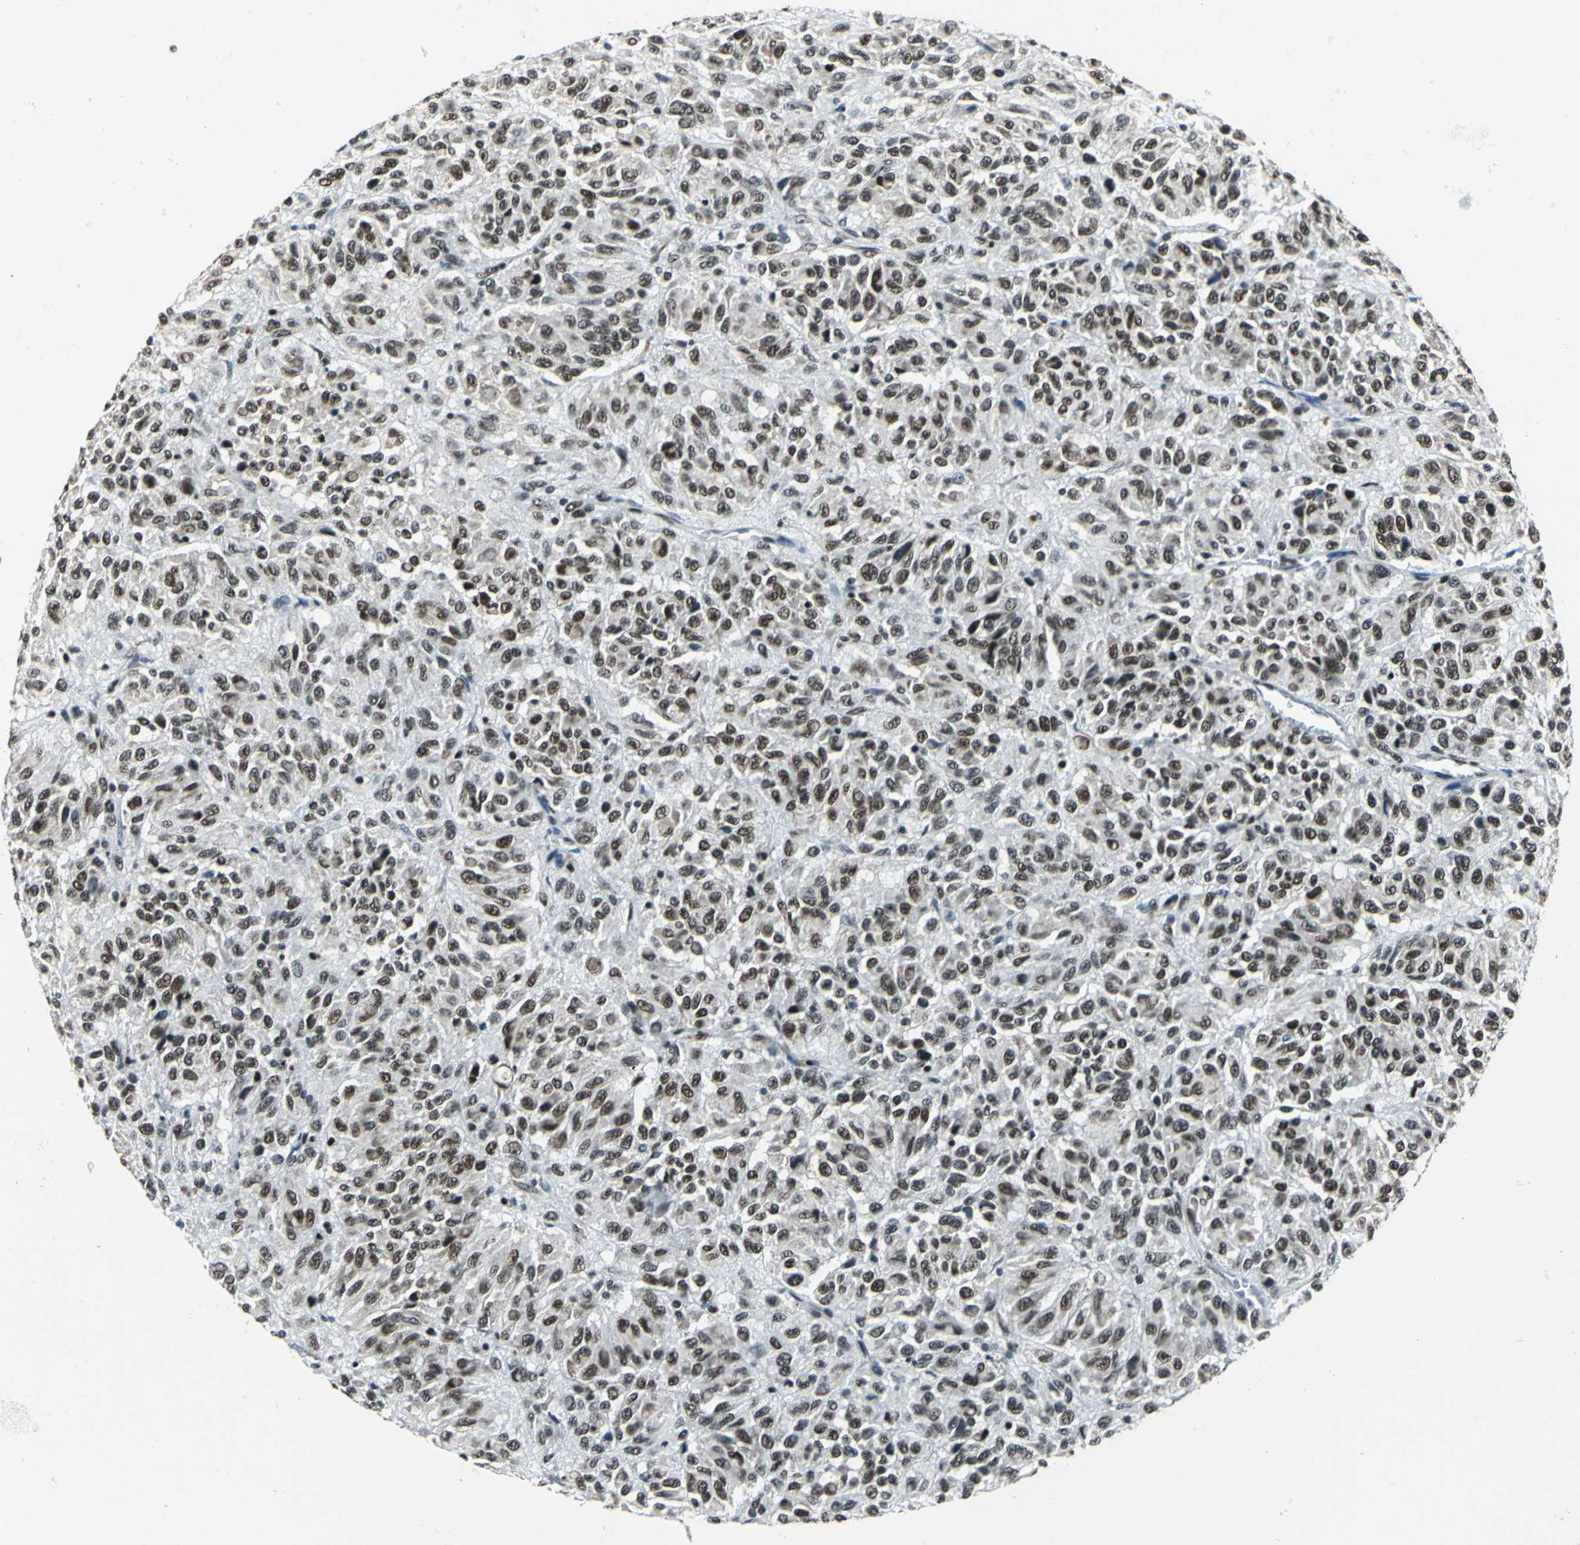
{"staining": {"intensity": "moderate", "quantity": ">75%", "location": "nuclear"}, "tissue": "melanoma", "cell_type": "Tumor cells", "image_type": "cancer", "snomed": [{"axis": "morphology", "description": "Malignant melanoma, Metastatic site"}, {"axis": "topography", "description": "Lung"}], "caption": "Protein staining reveals moderate nuclear expression in about >75% of tumor cells in melanoma.", "gene": "BCLAF1", "patient": {"sex": "male", "age": 64}}